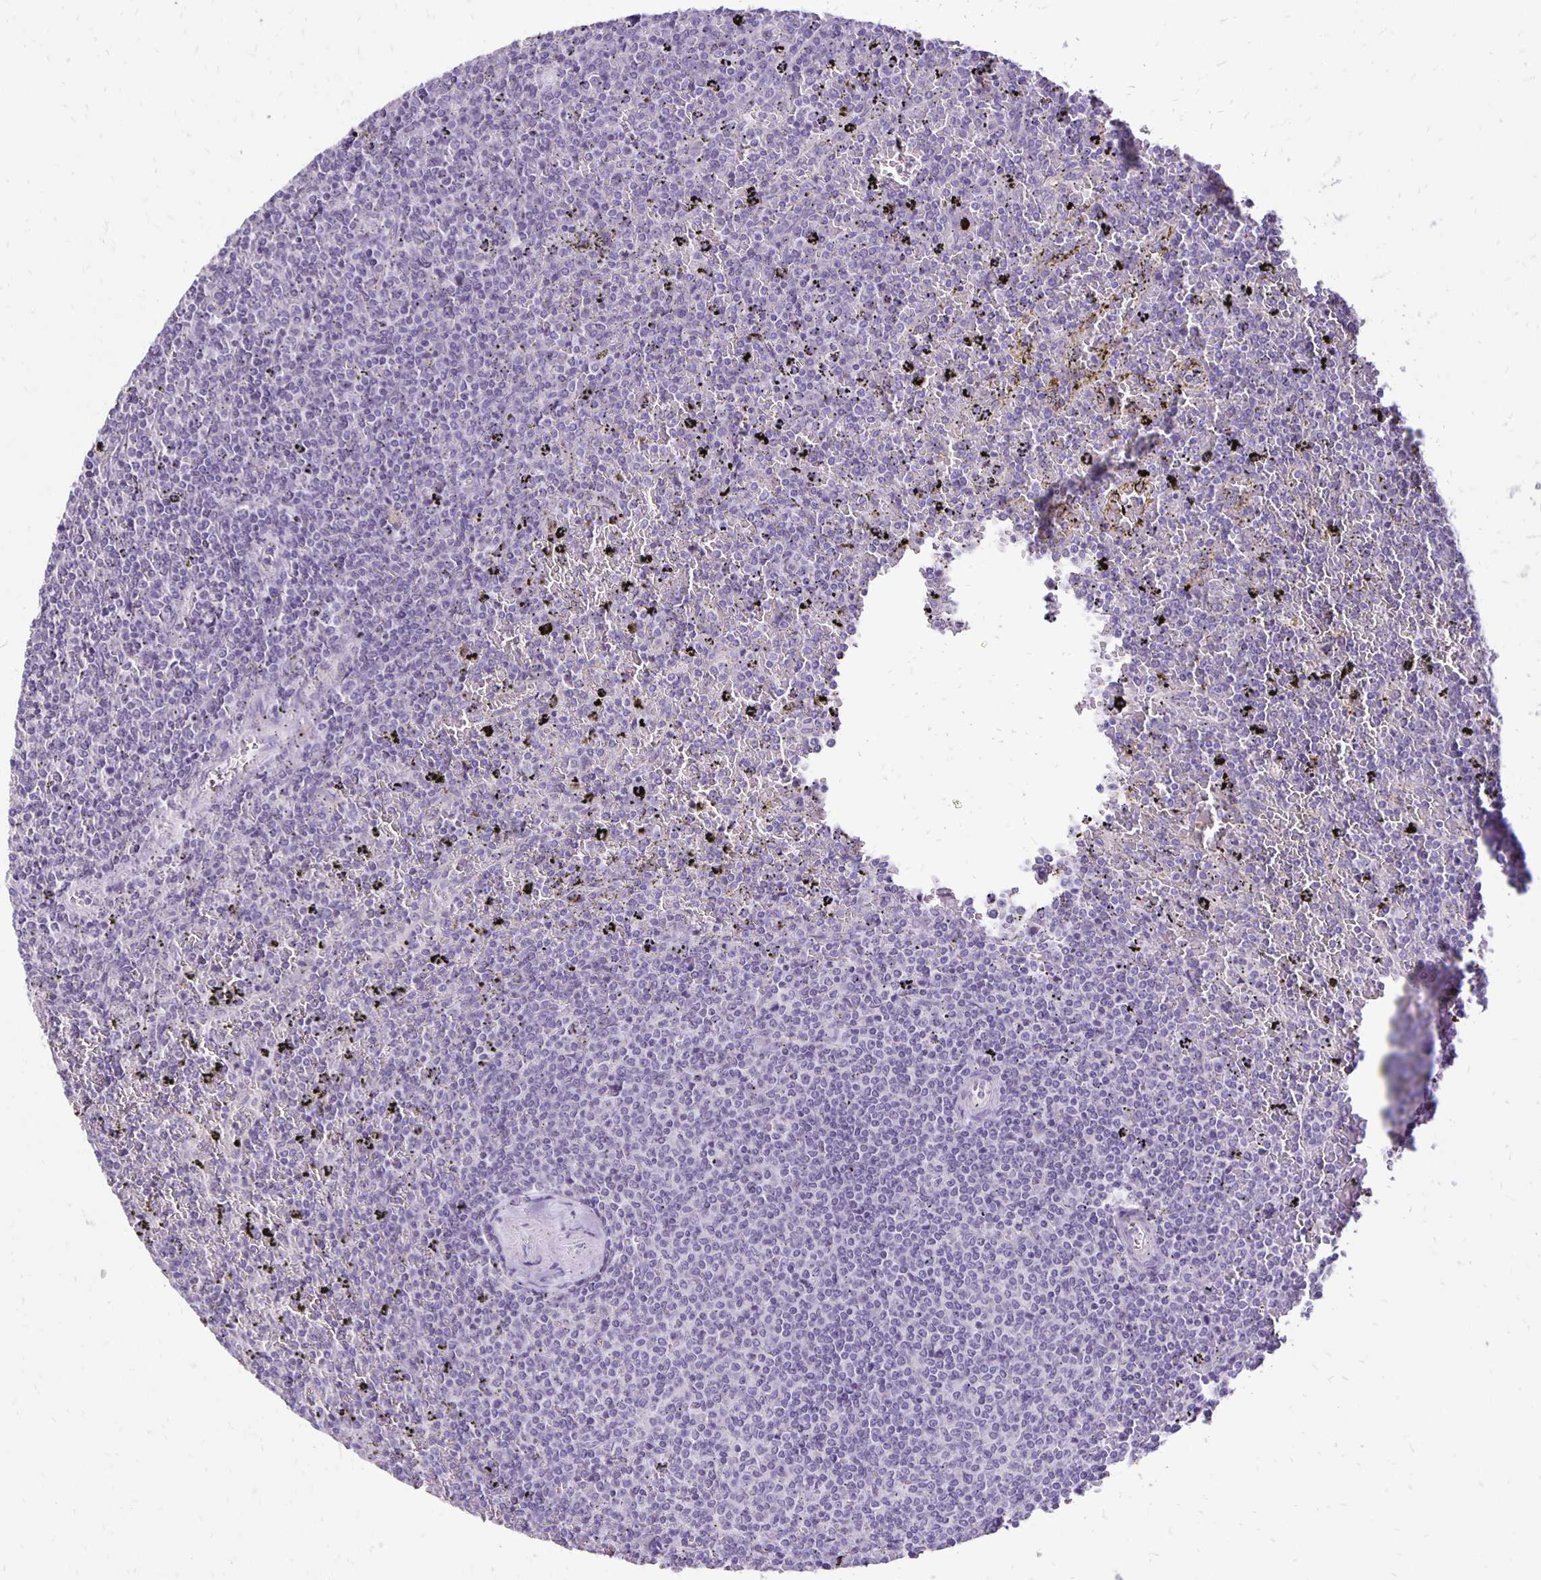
{"staining": {"intensity": "negative", "quantity": "none", "location": "none"}, "tissue": "lymphoma", "cell_type": "Tumor cells", "image_type": "cancer", "snomed": [{"axis": "morphology", "description": "Malignant lymphoma, non-Hodgkin's type, Low grade"}, {"axis": "topography", "description": "Spleen"}], "caption": "Tumor cells show no significant positivity in lymphoma.", "gene": "ANKRD45", "patient": {"sex": "female", "age": 77}}